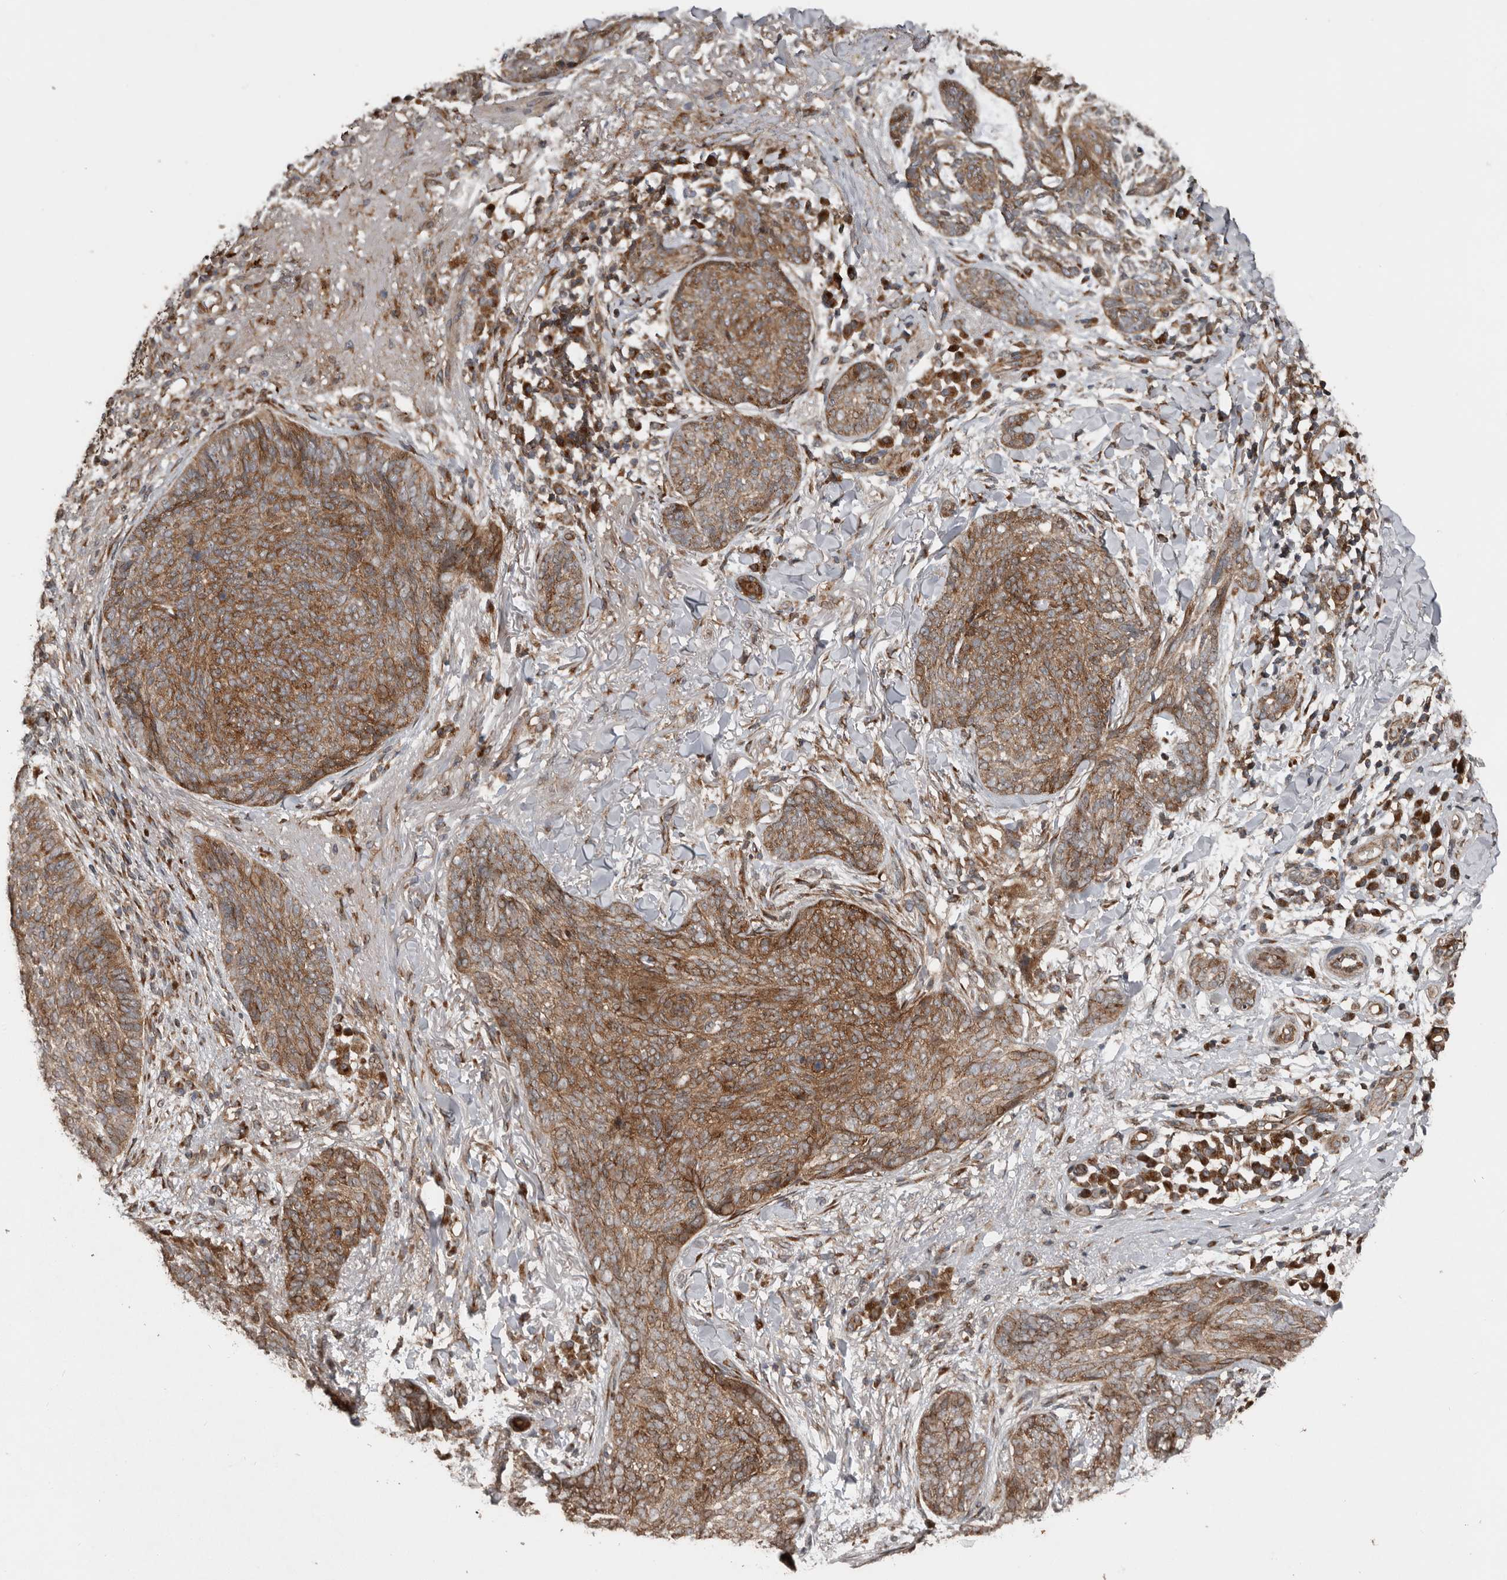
{"staining": {"intensity": "moderate", "quantity": ">75%", "location": "cytoplasmic/membranous"}, "tissue": "skin cancer", "cell_type": "Tumor cells", "image_type": "cancer", "snomed": [{"axis": "morphology", "description": "Basal cell carcinoma"}, {"axis": "topography", "description": "Skin"}], "caption": "IHC (DAB (3,3'-diaminobenzidine)) staining of human skin basal cell carcinoma exhibits moderate cytoplasmic/membranous protein expression in about >75% of tumor cells.", "gene": "CCDC190", "patient": {"sex": "male", "age": 85}}